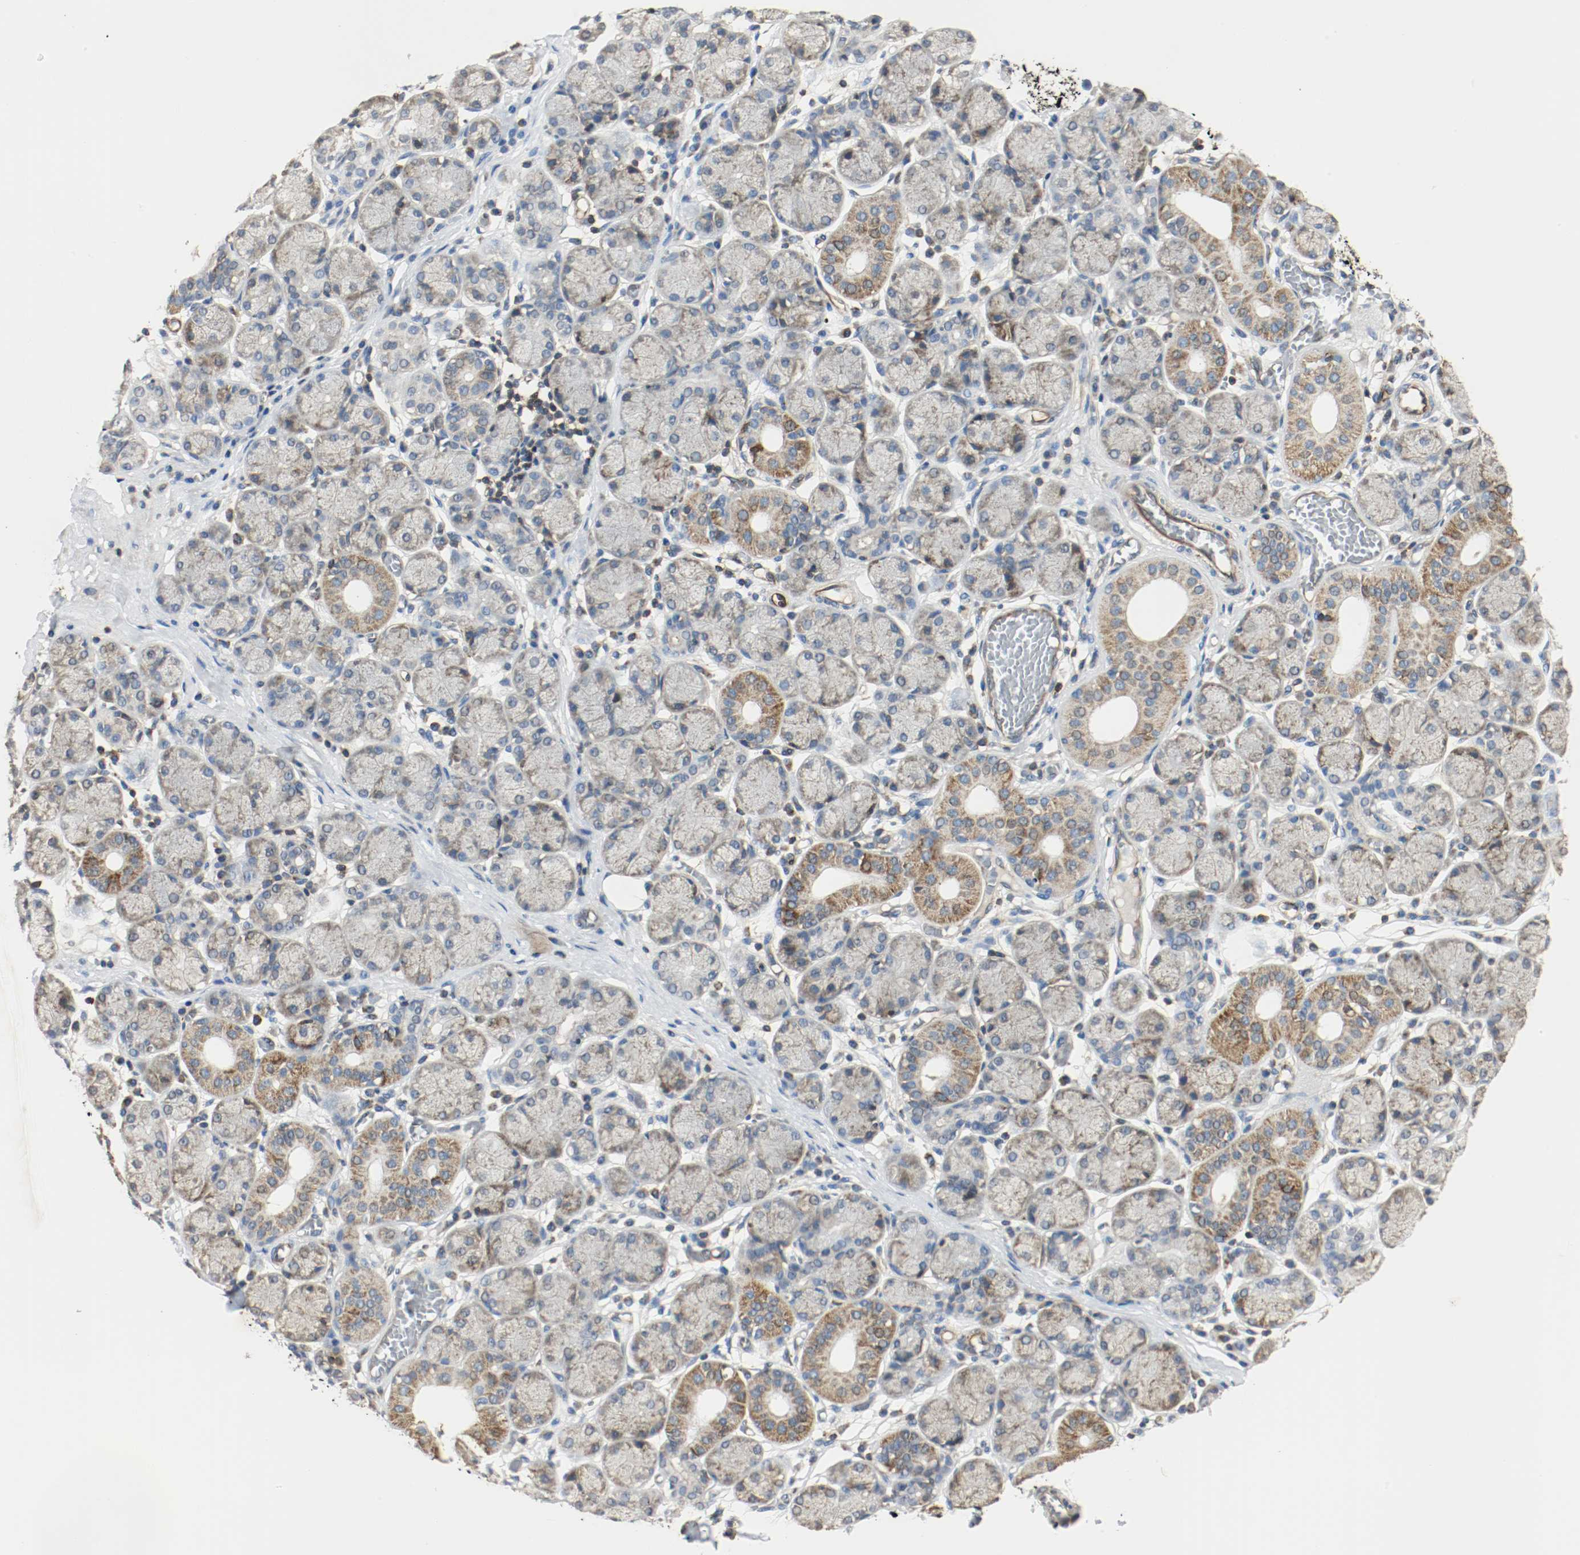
{"staining": {"intensity": "moderate", "quantity": ">75%", "location": "cytoplasmic/membranous"}, "tissue": "salivary gland", "cell_type": "Glandular cells", "image_type": "normal", "snomed": [{"axis": "morphology", "description": "Normal tissue, NOS"}, {"axis": "topography", "description": "Salivary gland"}], "caption": "Human salivary gland stained with a brown dye shows moderate cytoplasmic/membranous positive positivity in about >75% of glandular cells.", "gene": "PLCG1", "patient": {"sex": "female", "age": 24}}